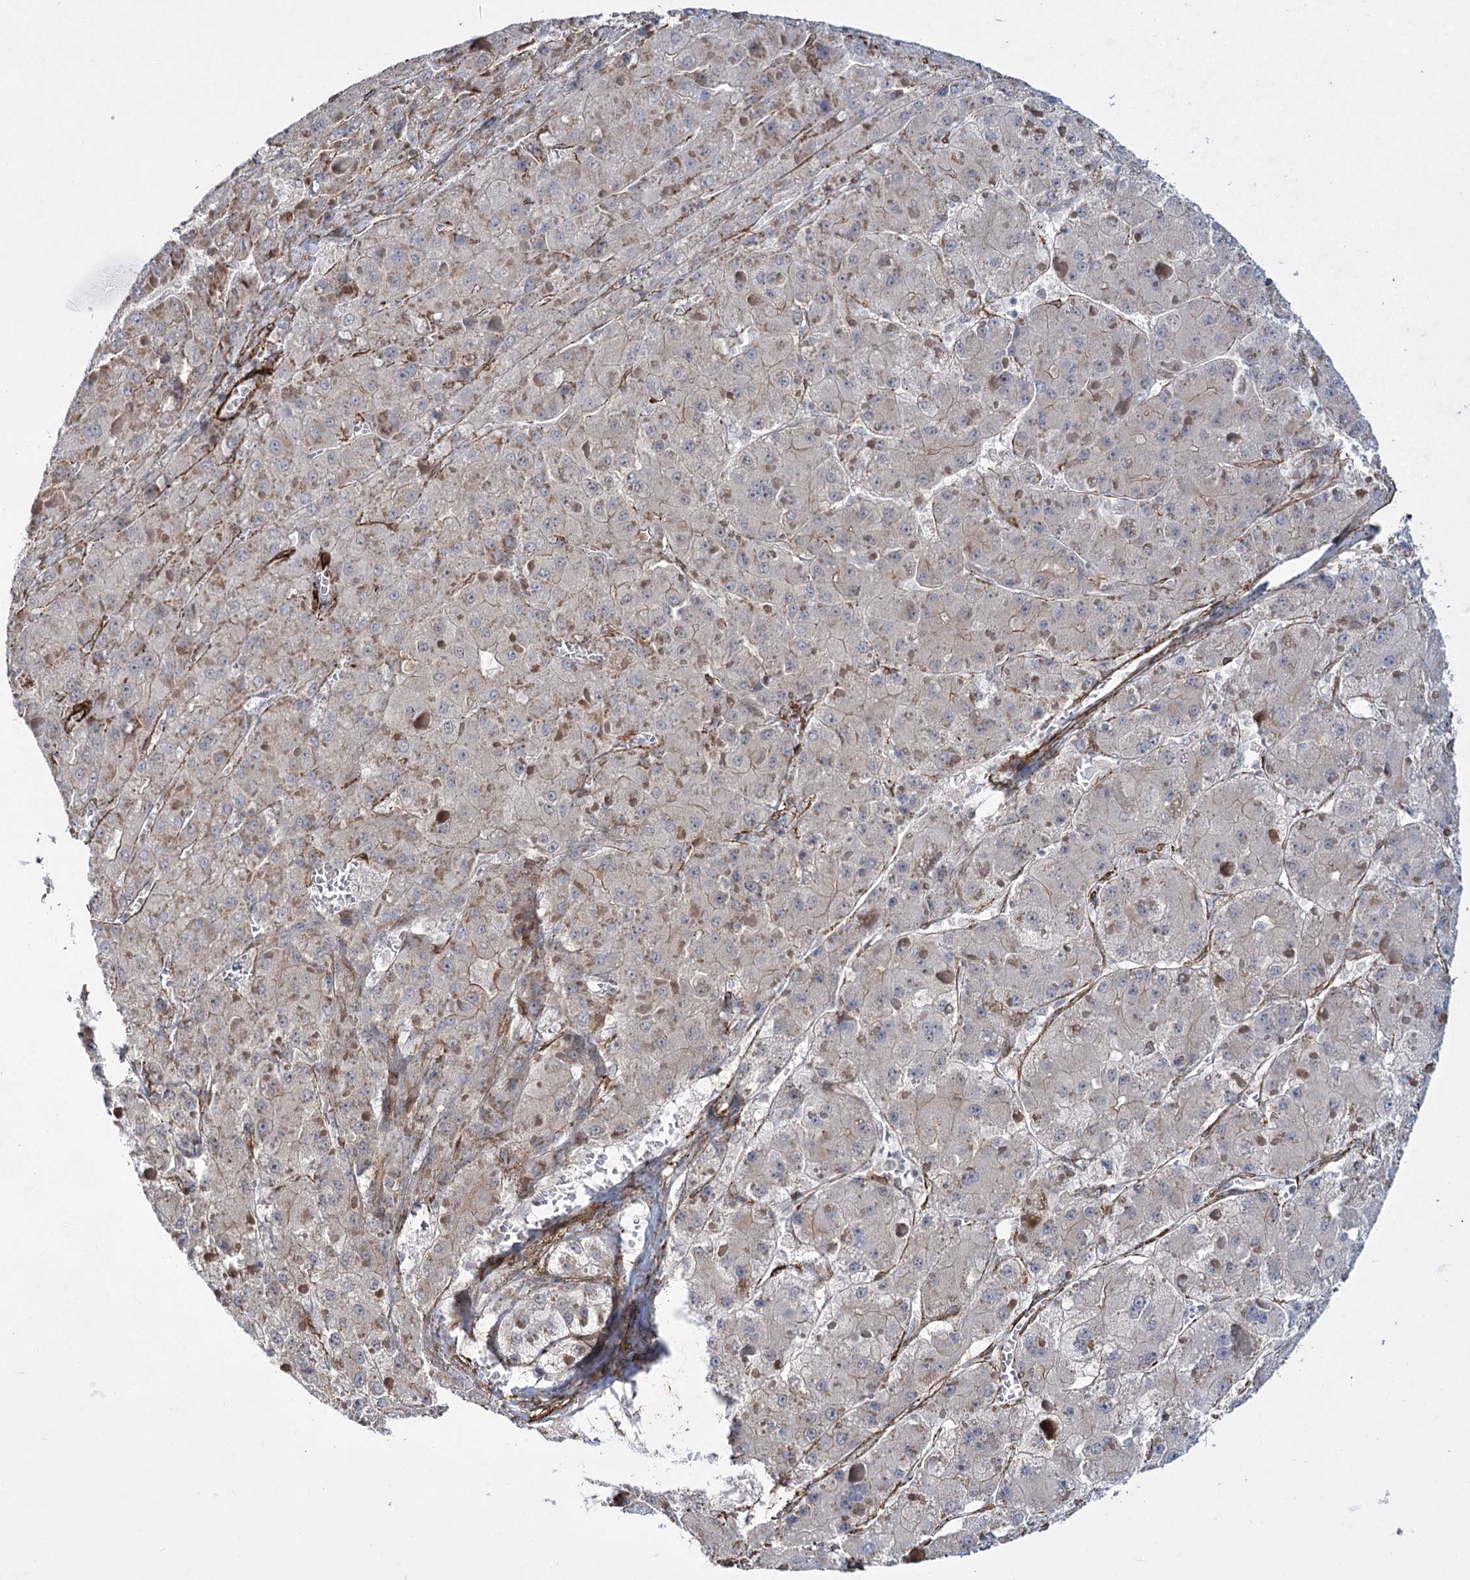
{"staining": {"intensity": "weak", "quantity": "25%-75%", "location": "cytoplasmic/membranous"}, "tissue": "liver cancer", "cell_type": "Tumor cells", "image_type": "cancer", "snomed": [{"axis": "morphology", "description": "Carcinoma, Hepatocellular, NOS"}, {"axis": "topography", "description": "Liver"}], "caption": "Protein staining shows weak cytoplasmic/membranous expression in about 25%-75% of tumor cells in liver hepatocellular carcinoma.", "gene": "CWF19L1", "patient": {"sex": "female", "age": 73}}